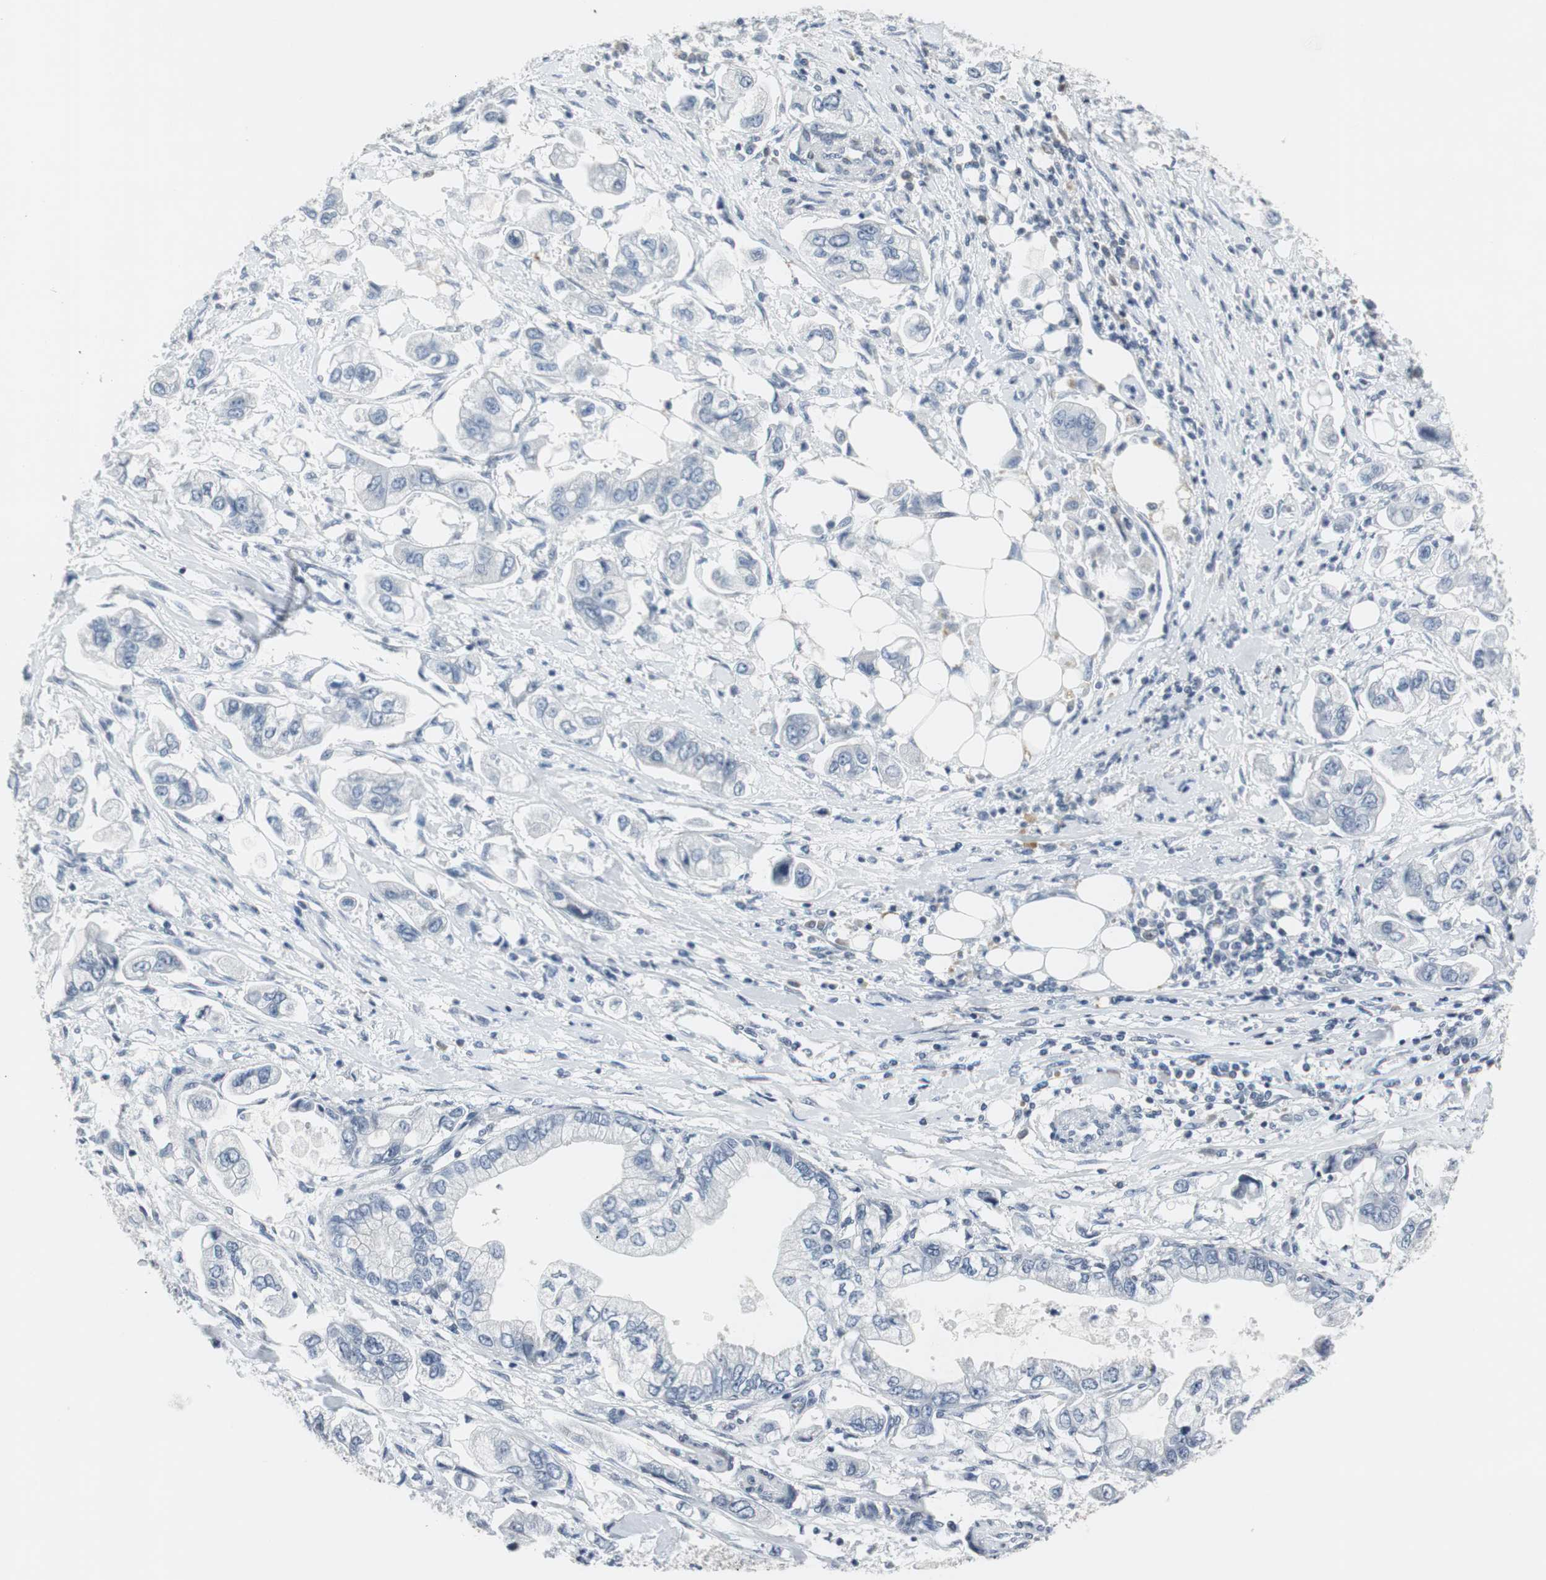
{"staining": {"intensity": "negative", "quantity": "none", "location": "none"}, "tissue": "stomach cancer", "cell_type": "Tumor cells", "image_type": "cancer", "snomed": [{"axis": "morphology", "description": "Adenocarcinoma, NOS"}, {"axis": "topography", "description": "Stomach"}], "caption": "A high-resolution micrograph shows IHC staining of stomach cancer, which reveals no significant staining in tumor cells. (Brightfield microscopy of DAB IHC at high magnification).", "gene": "ELK1", "patient": {"sex": "male", "age": 62}}